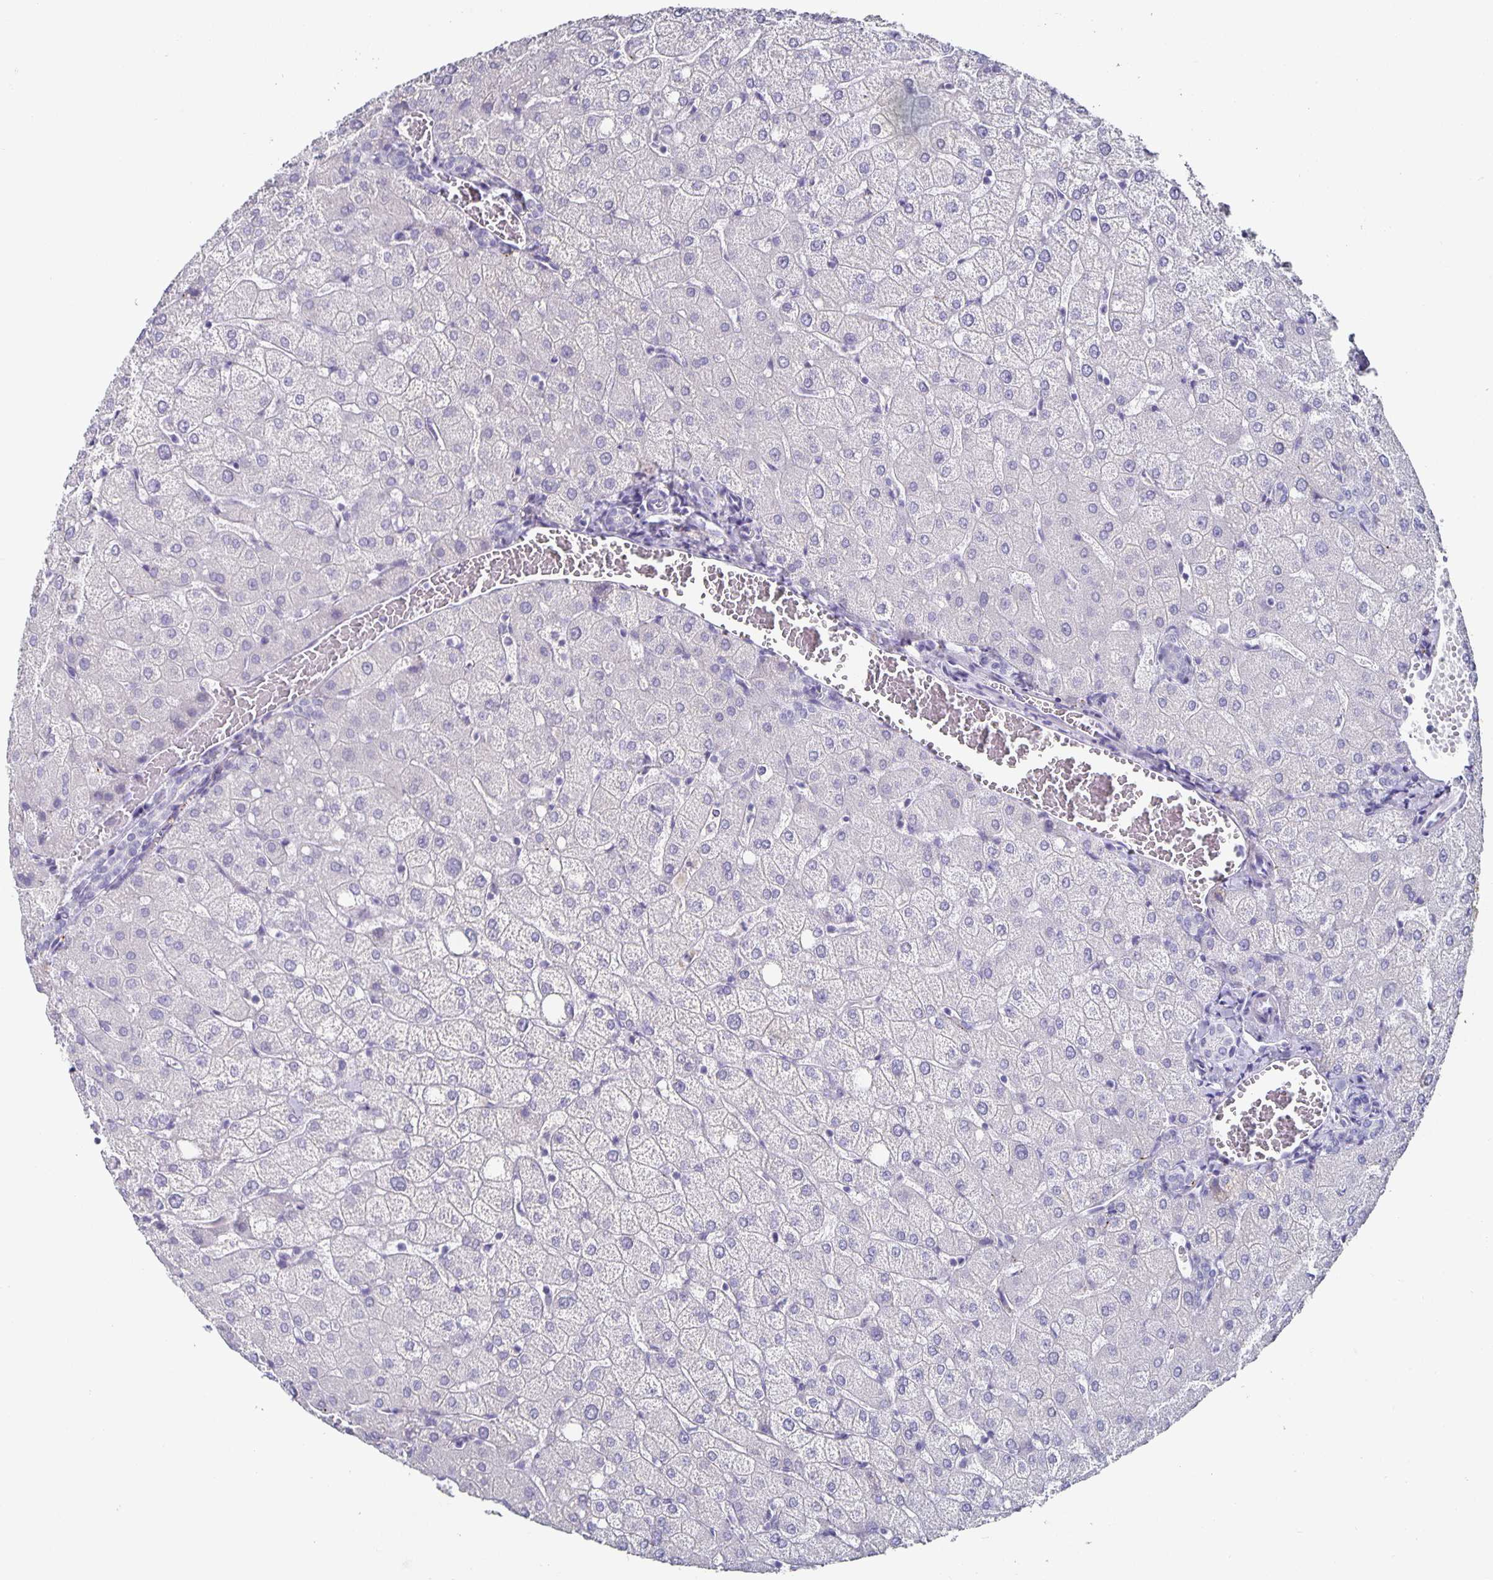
{"staining": {"intensity": "negative", "quantity": "none", "location": "none"}, "tissue": "liver", "cell_type": "Cholangiocytes", "image_type": "normal", "snomed": [{"axis": "morphology", "description": "Normal tissue, NOS"}, {"axis": "topography", "description": "Liver"}], "caption": "This is an IHC image of benign human liver. There is no expression in cholangiocytes.", "gene": "CHGA", "patient": {"sex": "female", "age": 54}}